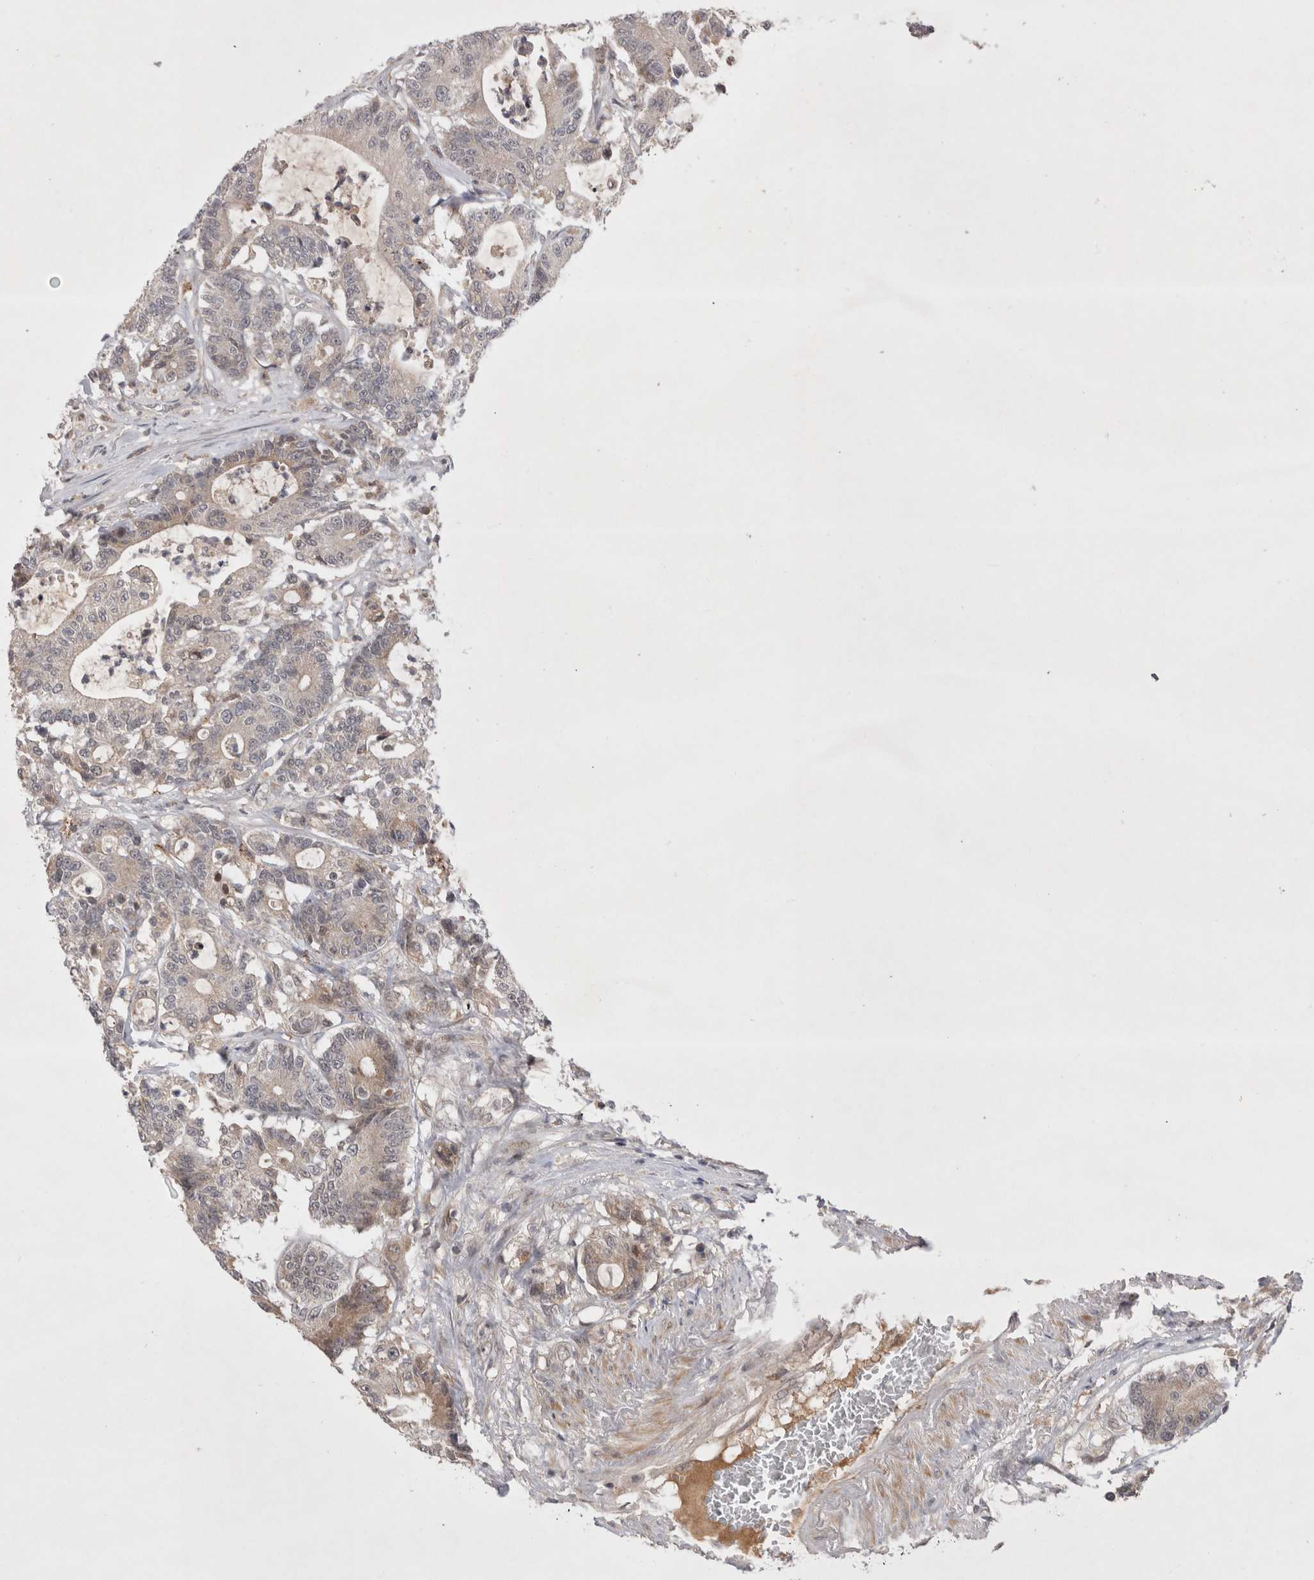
{"staining": {"intensity": "weak", "quantity": "<25%", "location": "cytoplasmic/membranous"}, "tissue": "colorectal cancer", "cell_type": "Tumor cells", "image_type": "cancer", "snomed": [{"axis": "morphology", "description": "Adenocarcinoma, NOS"}, {"axis": "topography", "description": "Colon"}], "caption": "Tumor cells show no significant protein staining in colorectal cancer.", "gene": "PLEKHM1", "patient": {"sex": "female", "age": 84}}